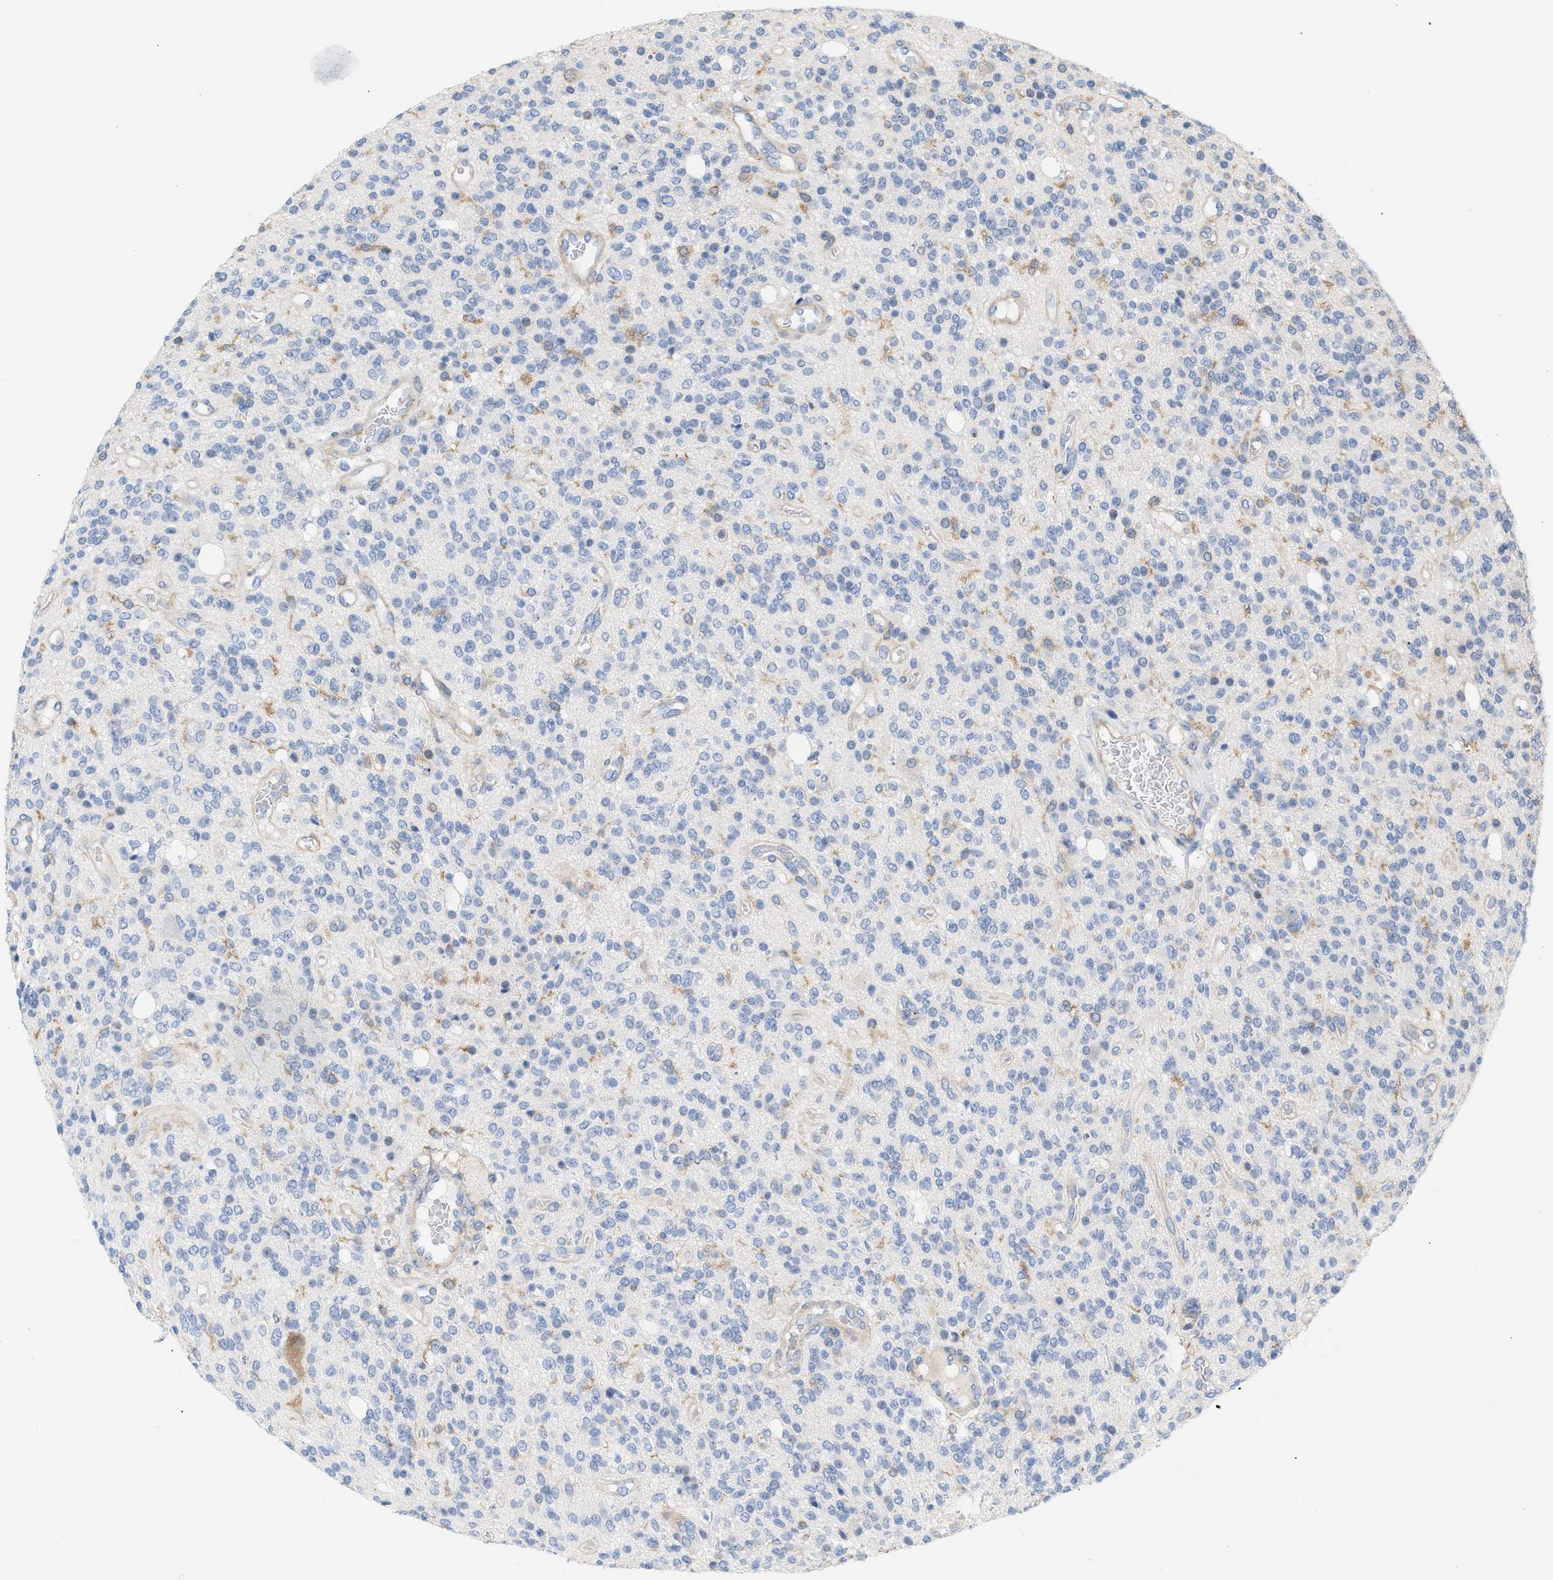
{"staining": {"intensity": "negative", "quantity": "none", "location": "none"}, "tissue": "glioma", "cell_type": "Tumor cells", "image_type": "cancer", "snomed": [{"axis": "morphology", "description": "Glioma, malignant, High grade"}, {"axis": "topography", "description": "Brain"}], "caption": "Protein analysis of glioma displays no significant staining in tumor cells. (DAB (3,3'-diaminobenzidine) immunohistochemistry (IHC), high magnification).", "gene": "LRCH1", "patient": {"sex": "male", "age": 34}}